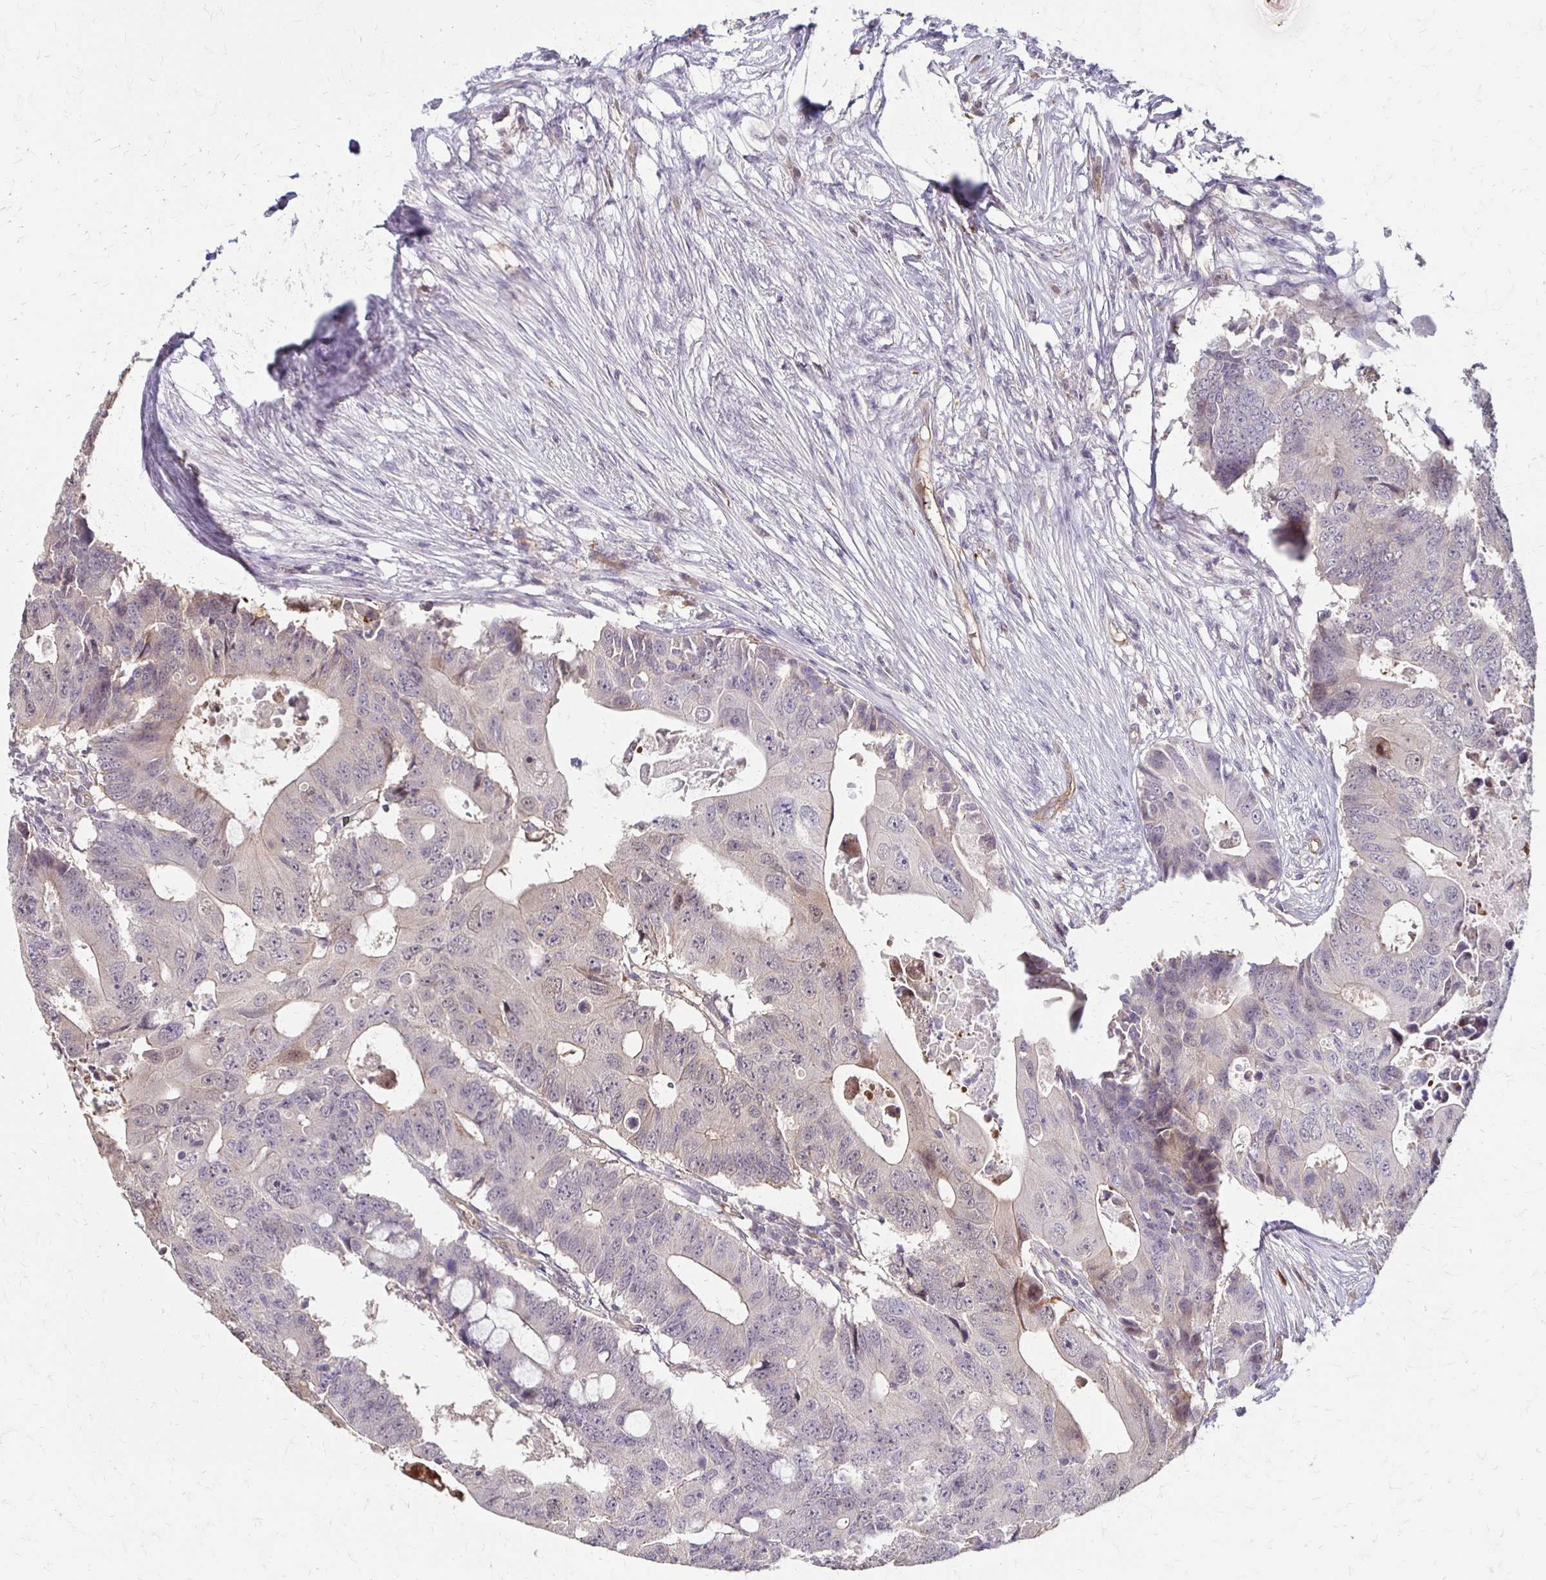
{"staining": {"intensity": "negative", "quantity": "none", "location": "none"}, "tissue": "colorectal cancer", "cell_type": "Tumor cells", "image_type": "cancer", "snomed": [{"axis": "morphology", "description": "Adenocarcinoma, NOS"}, {"axis": "topography", "description": "Colon"}], "caption": "Colorectal cancer stained for a protein using IHC reveals no staining tumor cells.", "gene": "CFL2", "patient": {"sex": "male", "age": 71}}